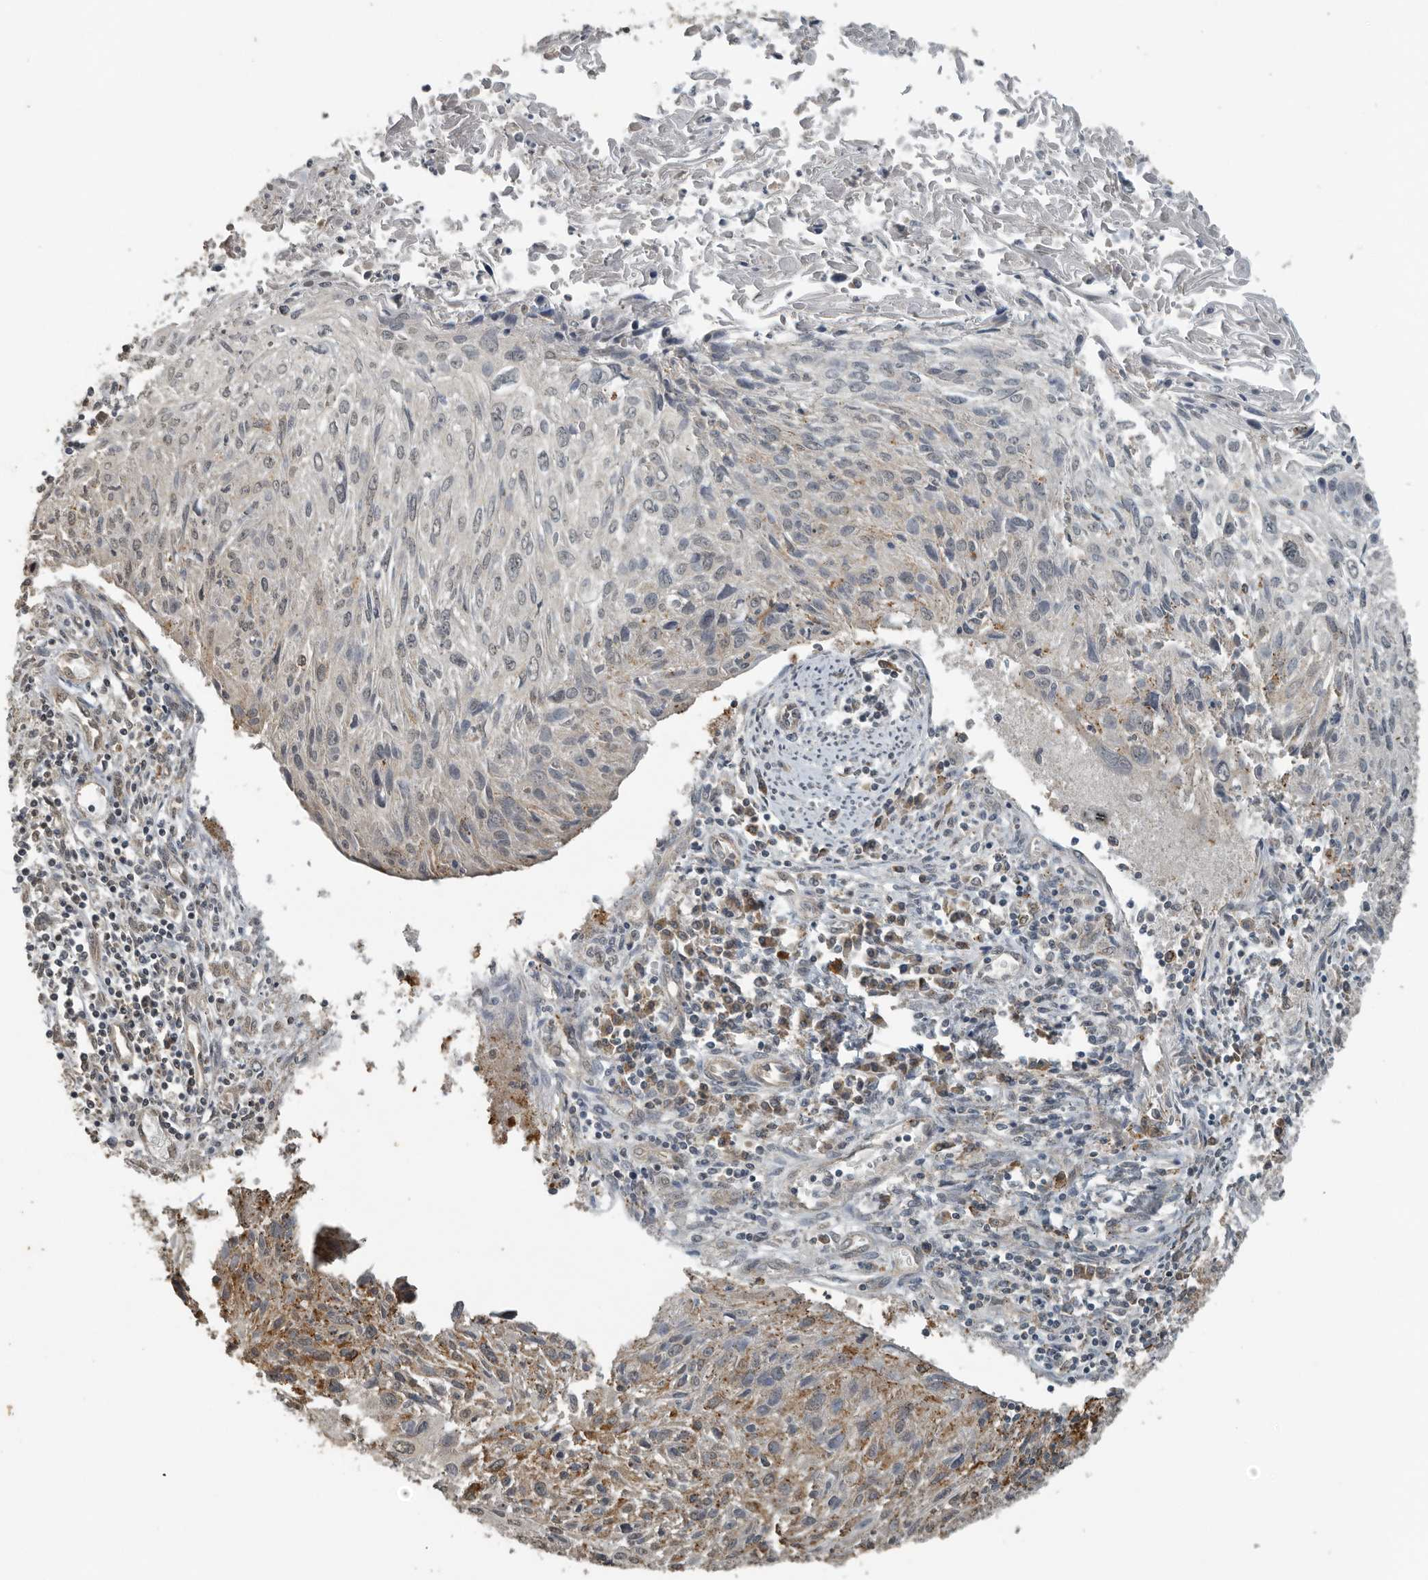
{"staining": {"intensity": "weak", "quantity": "25%-75%", "location": "cytoplasmic/membranous,nuclear"}, "tissue": "cervical cancer", "cell_type": "Tumor cells", "image_type": "cancer", "snomed": [{"axis": "morphology", "description": "Squamous cell carcinoma, NOS"}, {"axis": "topography", "description": "Cervix"}], "caption": "IHC (DAB) staining of human cervical cancer (squamous cell carcinoma) shows weak cytoplasmic/membranous and nuclear protein staining in about 25%-75% of tumor cells. (DAB (3,3'-diaminobenzidine) IHC, brown staining for protein, blue staining for nuclei).", "gene": "AFAP1", "patient": {"sex": "female", "age": 51}}